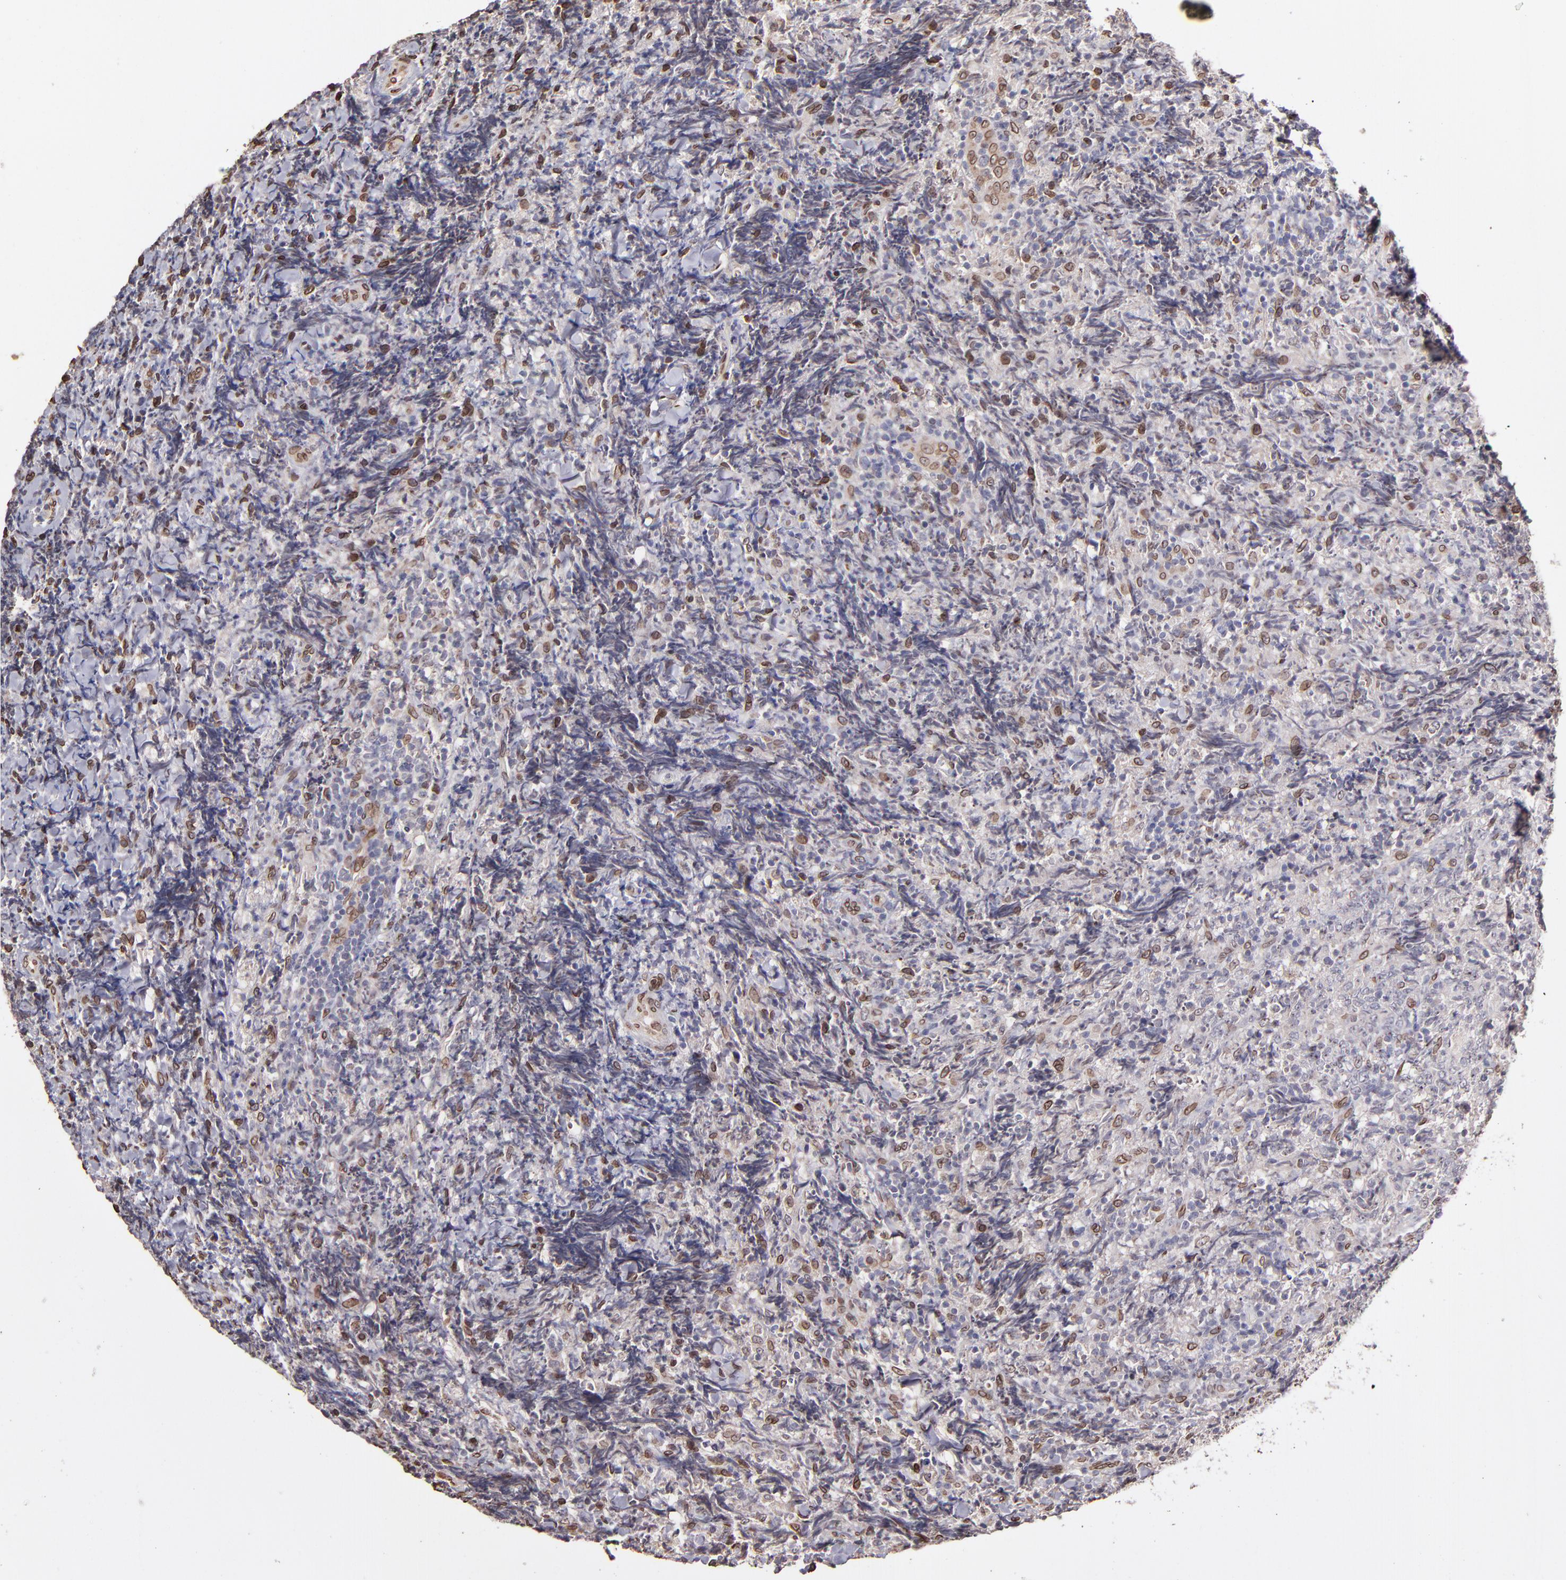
{"staining": {"intensity": "moderate", "quantity": "<25%", "location": "cytoplasmic/membranous,nuclear"}, "tissue": "lymphoma", "cell_type": "Tumor cells", "image_type": "cancer", "snomed": [{"axis": "morphology", "description": "Malignant lymphoma, non-Hodgkin's type, High grade"}, {"axis": "topography", "description": "Tonsil"}], "caption": "Immunohistochemical staining of lymphoma displays moderate cytoplasmic/membranous and nuclear protein expression in about <25% of tumor cells.", "gene": "PUM3", "patient": {"sex": "female", "age": 36}}